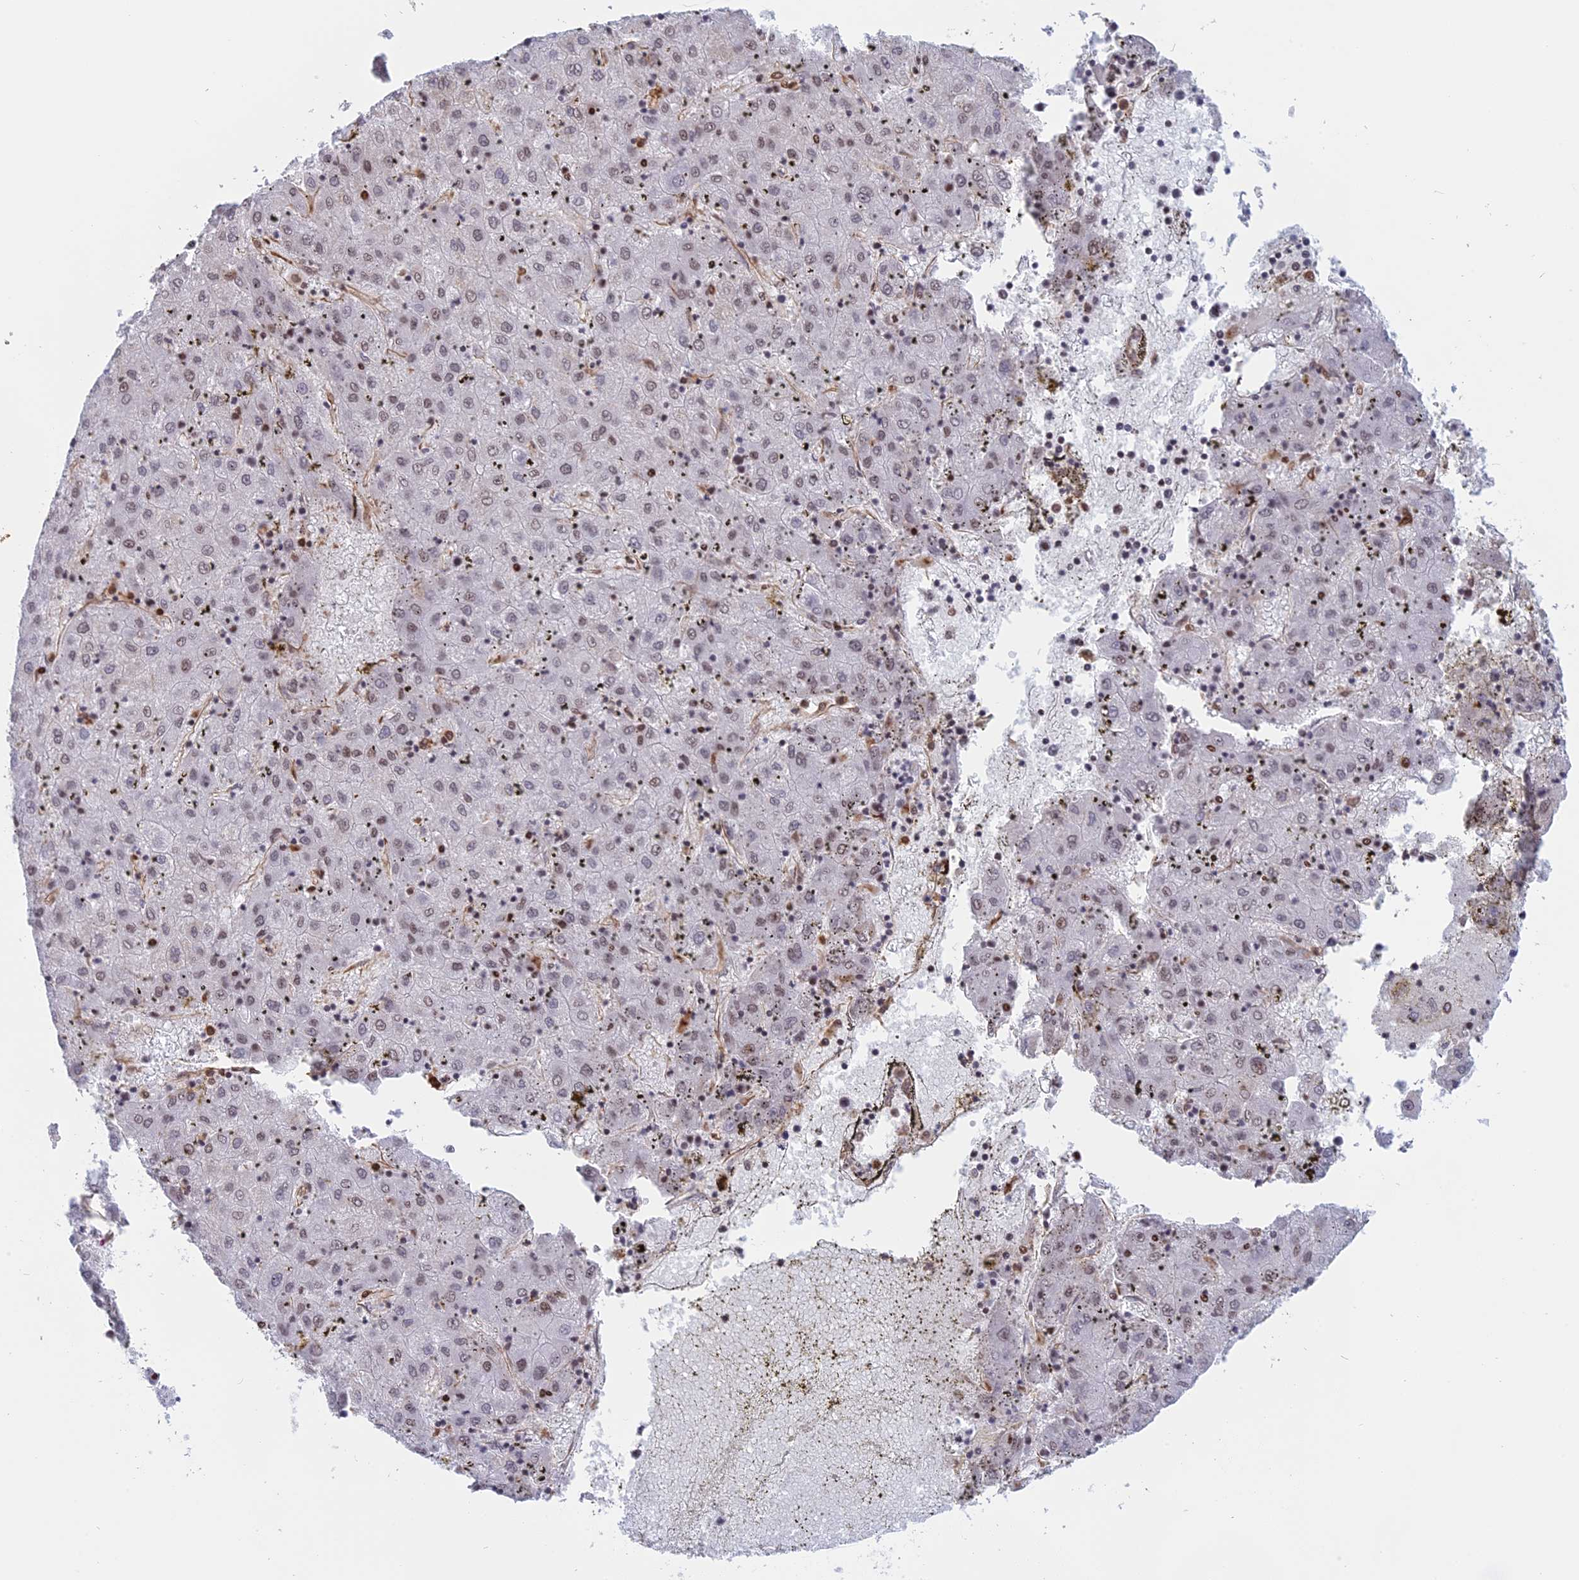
{"staining": {"intensity": "weak", "quantity": ">75%", "location": "nuclear"}, "tissue": "liver cancer", "cell_type": "Tumor cells", "image_type": "cancer", "snomed": [{"axis": "morphology", "description": "Carcinoma, Hepatocellular, NOS"}, {"axis": "topography", "description": "Liver"}], "caption": "Brown immunohistochemical staining in human hepatocellular carcinoma (liver) shows weak nuclear staining in approximately >75% of tumor cells.", "gene": "APOBR", "patient": {"sex": "male", "age": 72}}